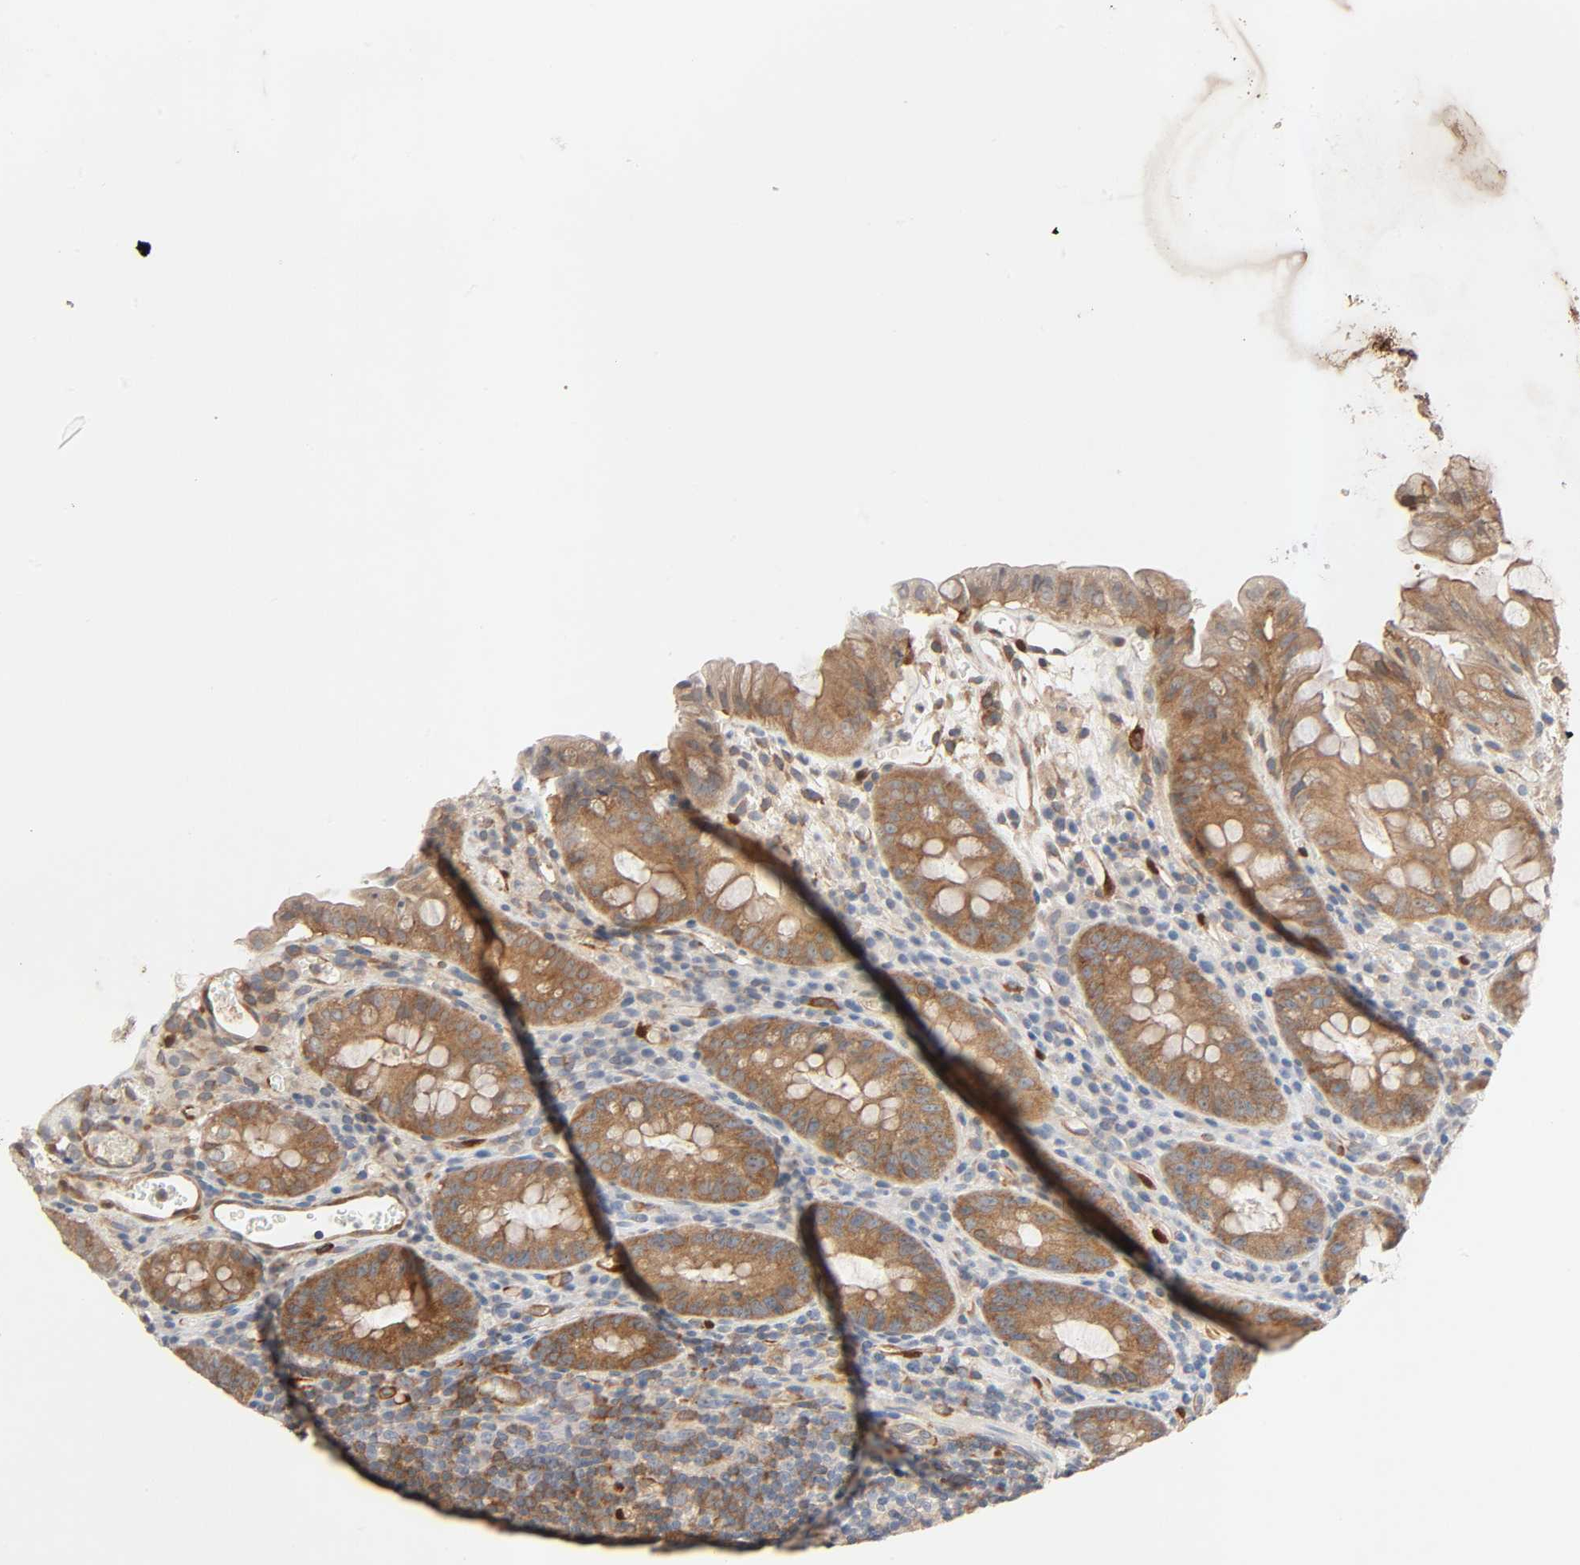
{"staining": {"intensity": "weak", "quantity": ">75%", "location": "cytoplasmic/membranous"}, "tissue": "colon", "cell_type": "Endothelial cells", "image_type": "normal", "snomed": [{"axis": "morphology", "description": "Normal tissue, NOS"}, {"axis": "topography", "description": "Colon"}], "caption": "Protein staining displays weak cytoplasmic/membranous staining in approximately >75% of endothelial cells in normal colon. The protein is stained brown, and the nuclei are stained in blue (DAB (3,3'-diaminobenzidine) IHC with brightfield microscopy, high magnification).", "gene": "PTK2", "patient": {"sex": "female", "age": 46}}